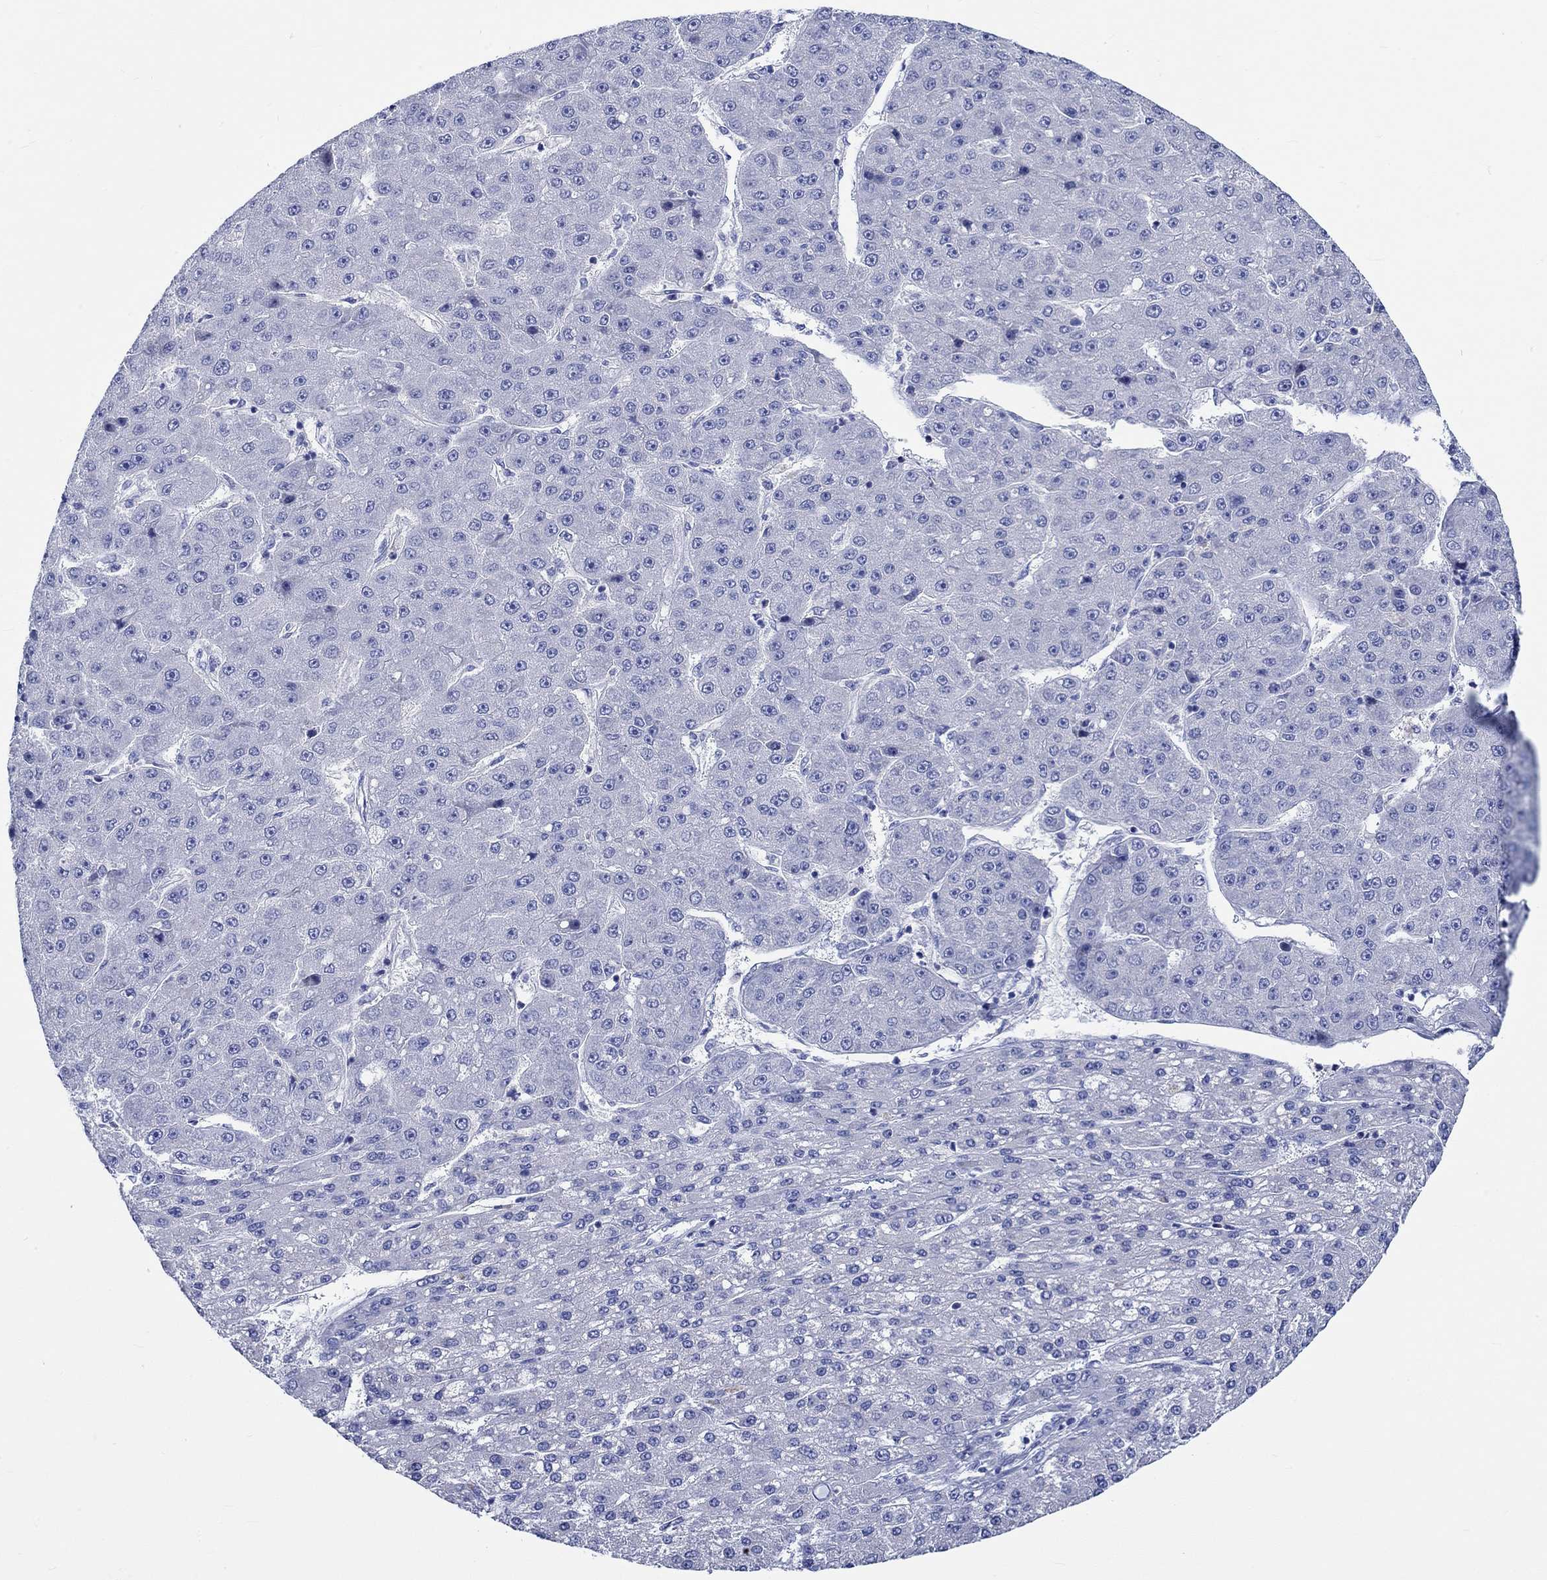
{"staining": {"intensity": "negative", "quantity": "none", "location": "none"}, "tissue": "liver cancer", "cell_type": "Tumor cells", "image_type": "cancer", "snomed": [{"axis": "morphology", "description": "Carcinoma, Hepatocellular, NOS"}, {"axis": "topography", "description": "Liver"}], "caption": "The photomicrograph displays no staining of tumor cells in hepatocellular carcinoma (liver).", "gene": "PTPRN2", "patient": {"sex": "male", "age": 67}}